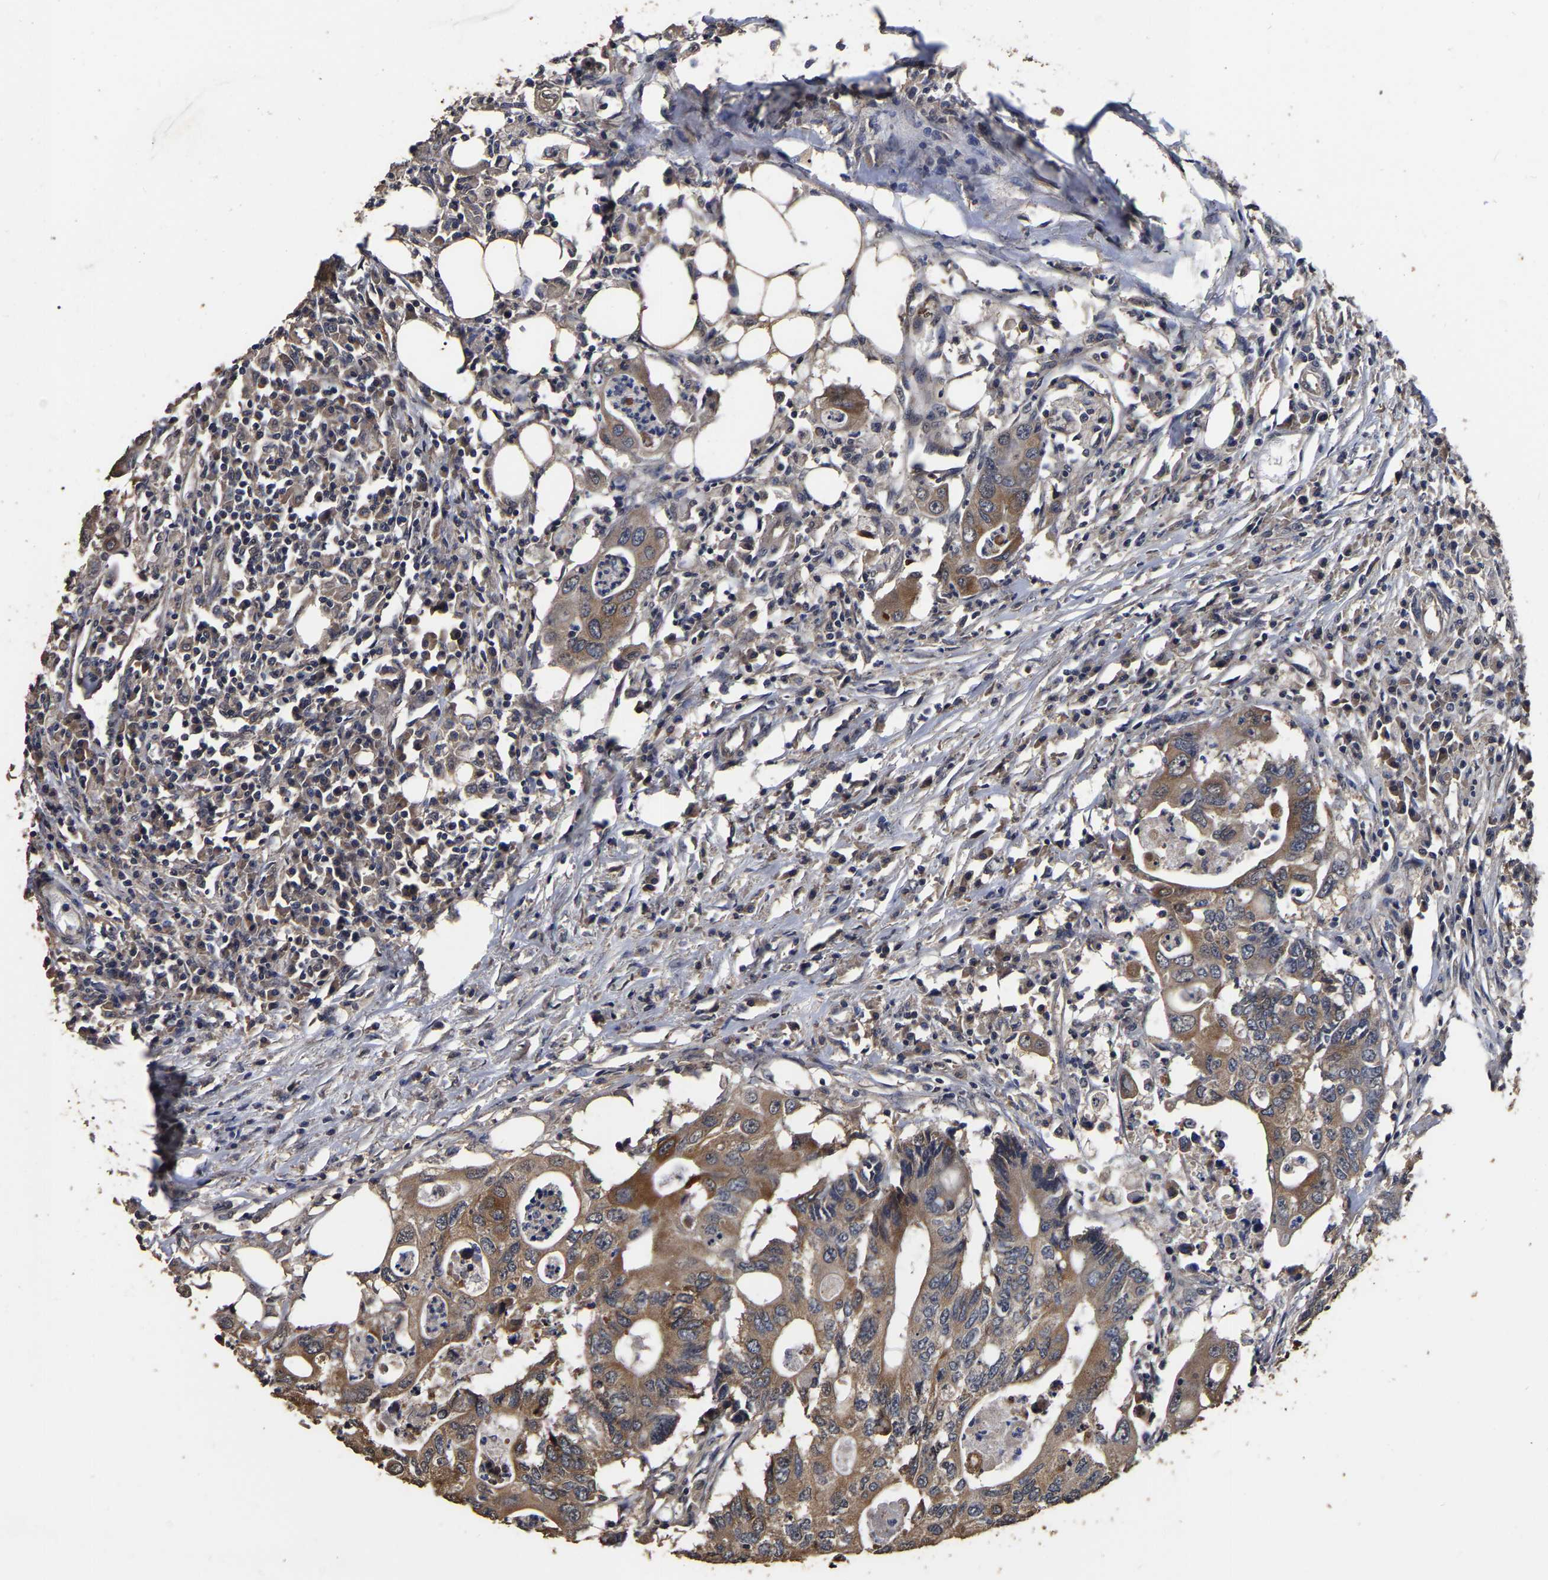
{"staining": {"intensity": "moderate", "quantity": ">75%", "location": "cytoplasmic/membranous"}, "tissue": "colorectal cancer", "cell_type": "Tumor cells", "image_type": "cancer", "snomed": [{"axis": "morphology", "description": "Adenocarcinoma, NOS"}, {"axis": "topography", "description": "Colon"}], "caption": "Immunohistochemical staining of human colorectal cancer (adenocarcinoma) reveals moderate cytoplasmic/membranous protein staining in approximately >75% of tumor cells. (DAB (3,3'-diaminobenzidine) IHC with brightfield microscopy, high magnification).", "gene": "STK32C", "patient": {"sex": "male", "age": 71}}